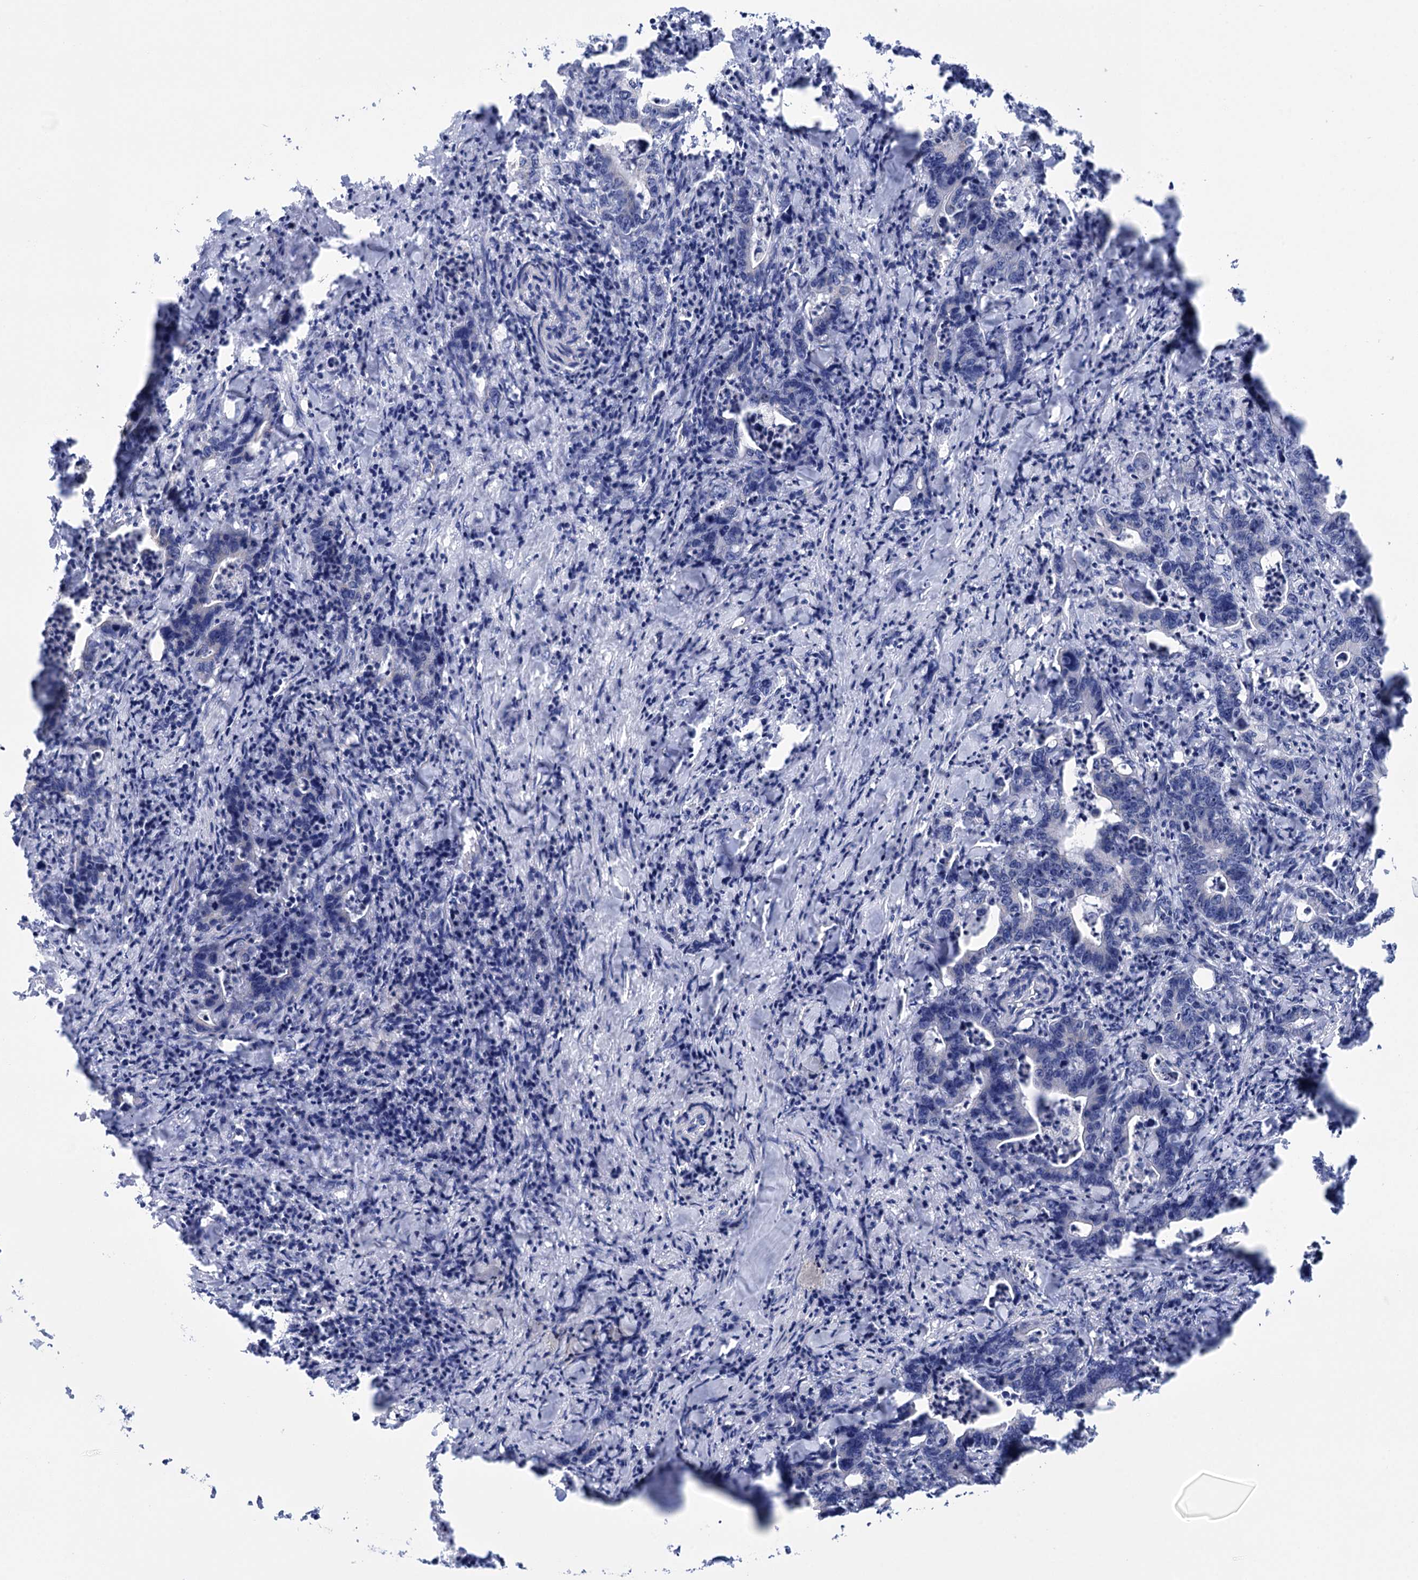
{"staining": {"intensity": "negative", "quantity": "none", "location": "none"}, "tissue": "colorectal cancer", "cell_type": "Tumor cells", "image_type": "cancer", "snomed": [{"axis": "morphology", "description": "Adenocarcinoma, NOS"}, {"axis": "topography", "description": "Colon"}], "caption": "Protein analysis of adenocarcinoma (colorectal) reveals no significant expression in tumor cells.", "gene": "YARS2", "patient": {"sex": "female", "age": 75}}